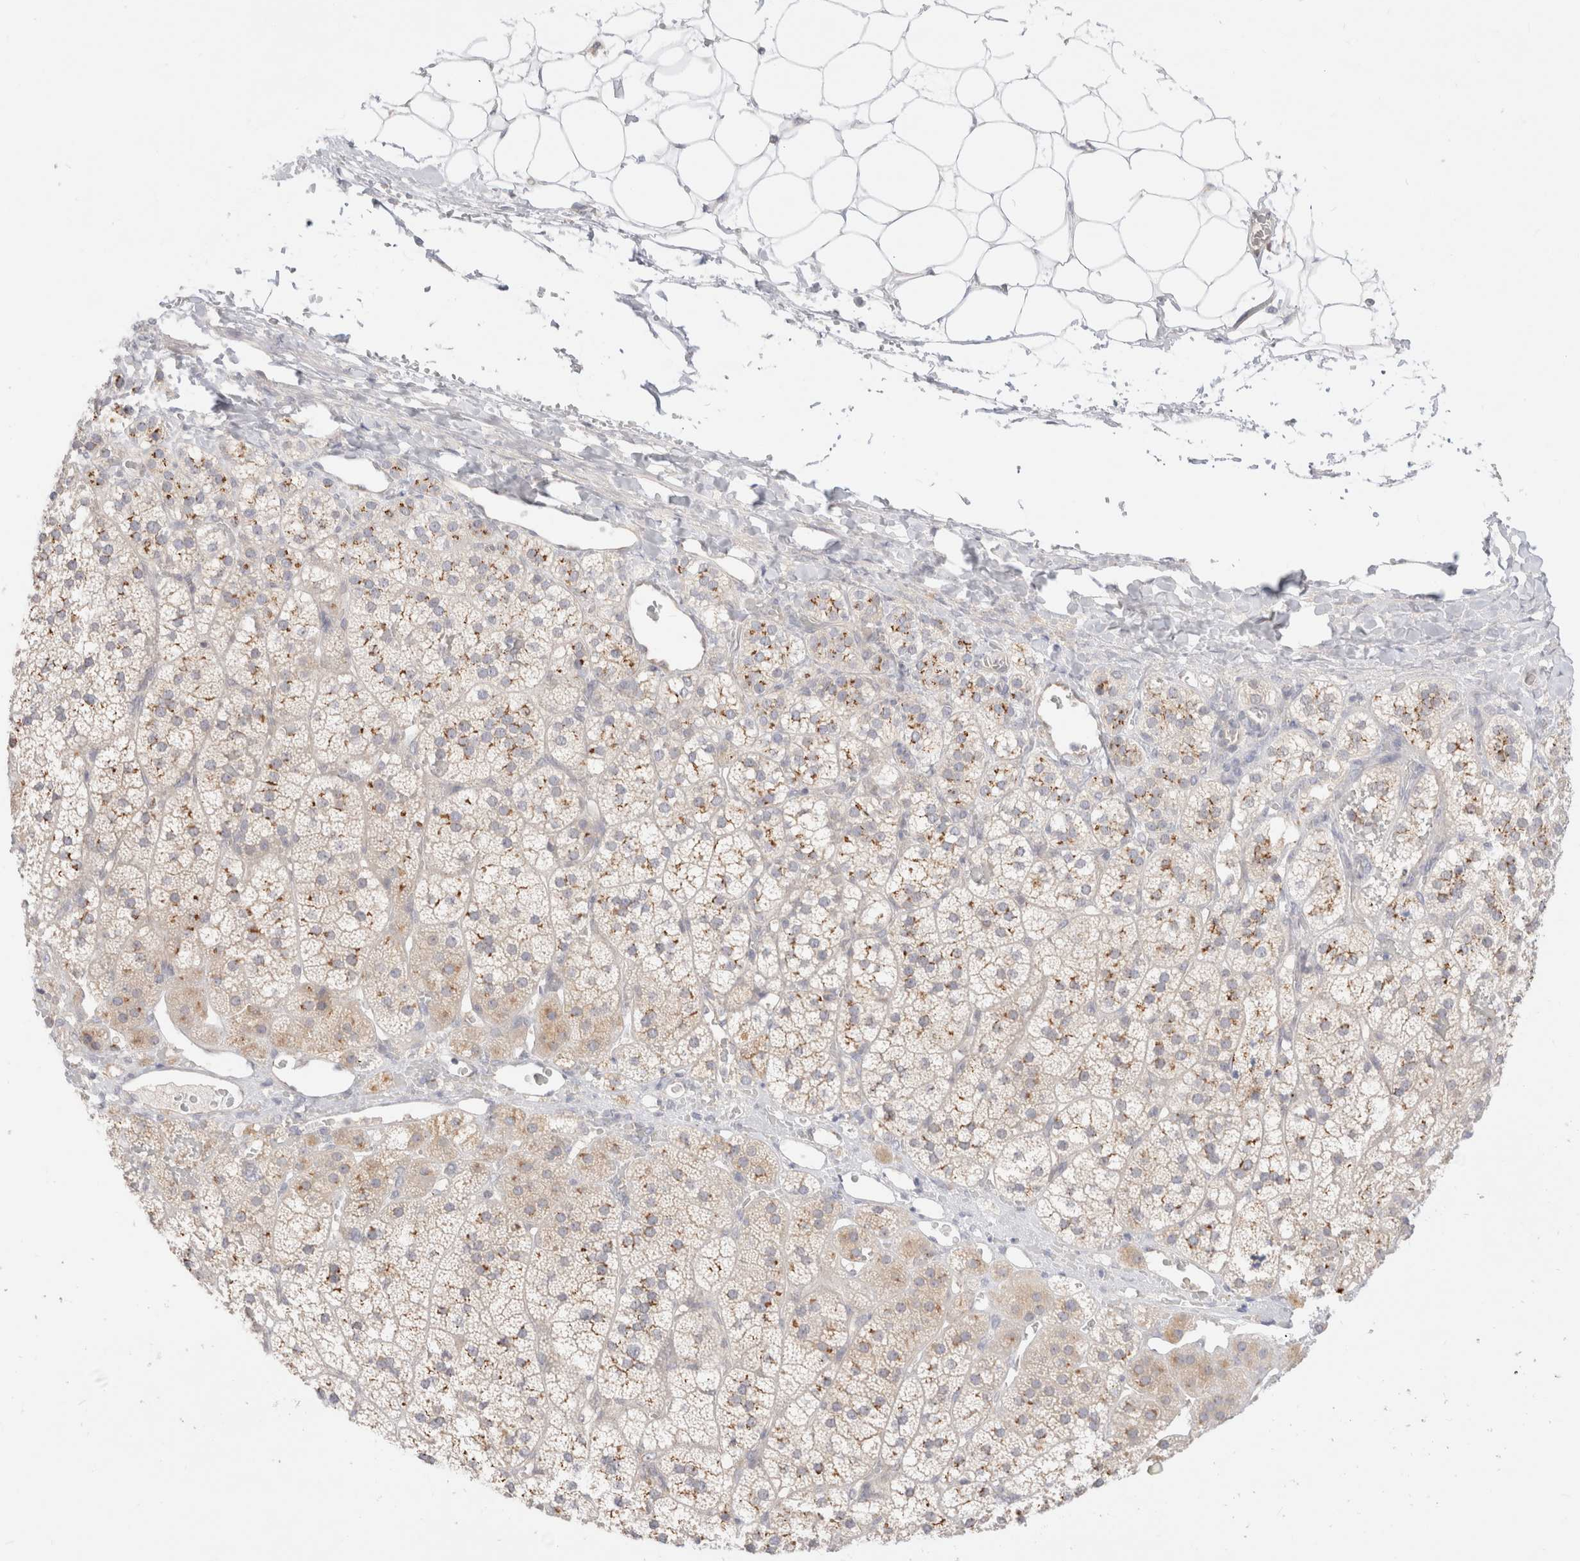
{"staining": {"intensity": "moderate", "quantity": ">75%", "location": "cytoplasmic/membranous"}, "tissue": "adrenal gland", "cell_type": "Glandular cells", "image_type": "normal", "snomed": [{"axis": "morphology", "description": "Normal tissue, NOS"}, {"axis": "topography", "description": "Adrenal gland"}], "caption": "Brown immunohistochemical staining in normal adrenal gland displays moderate cytoplasmic/membranous staining in approximately >75% of glandular cells. The staining was performed using DAB (3,3'-diaminobenzidine), with brown indicating positive protein expression. Nuclei are stained blue with hematoxylin.", "gene": "EFCAB13", "patient": {"sex": "female", "age": 44}}